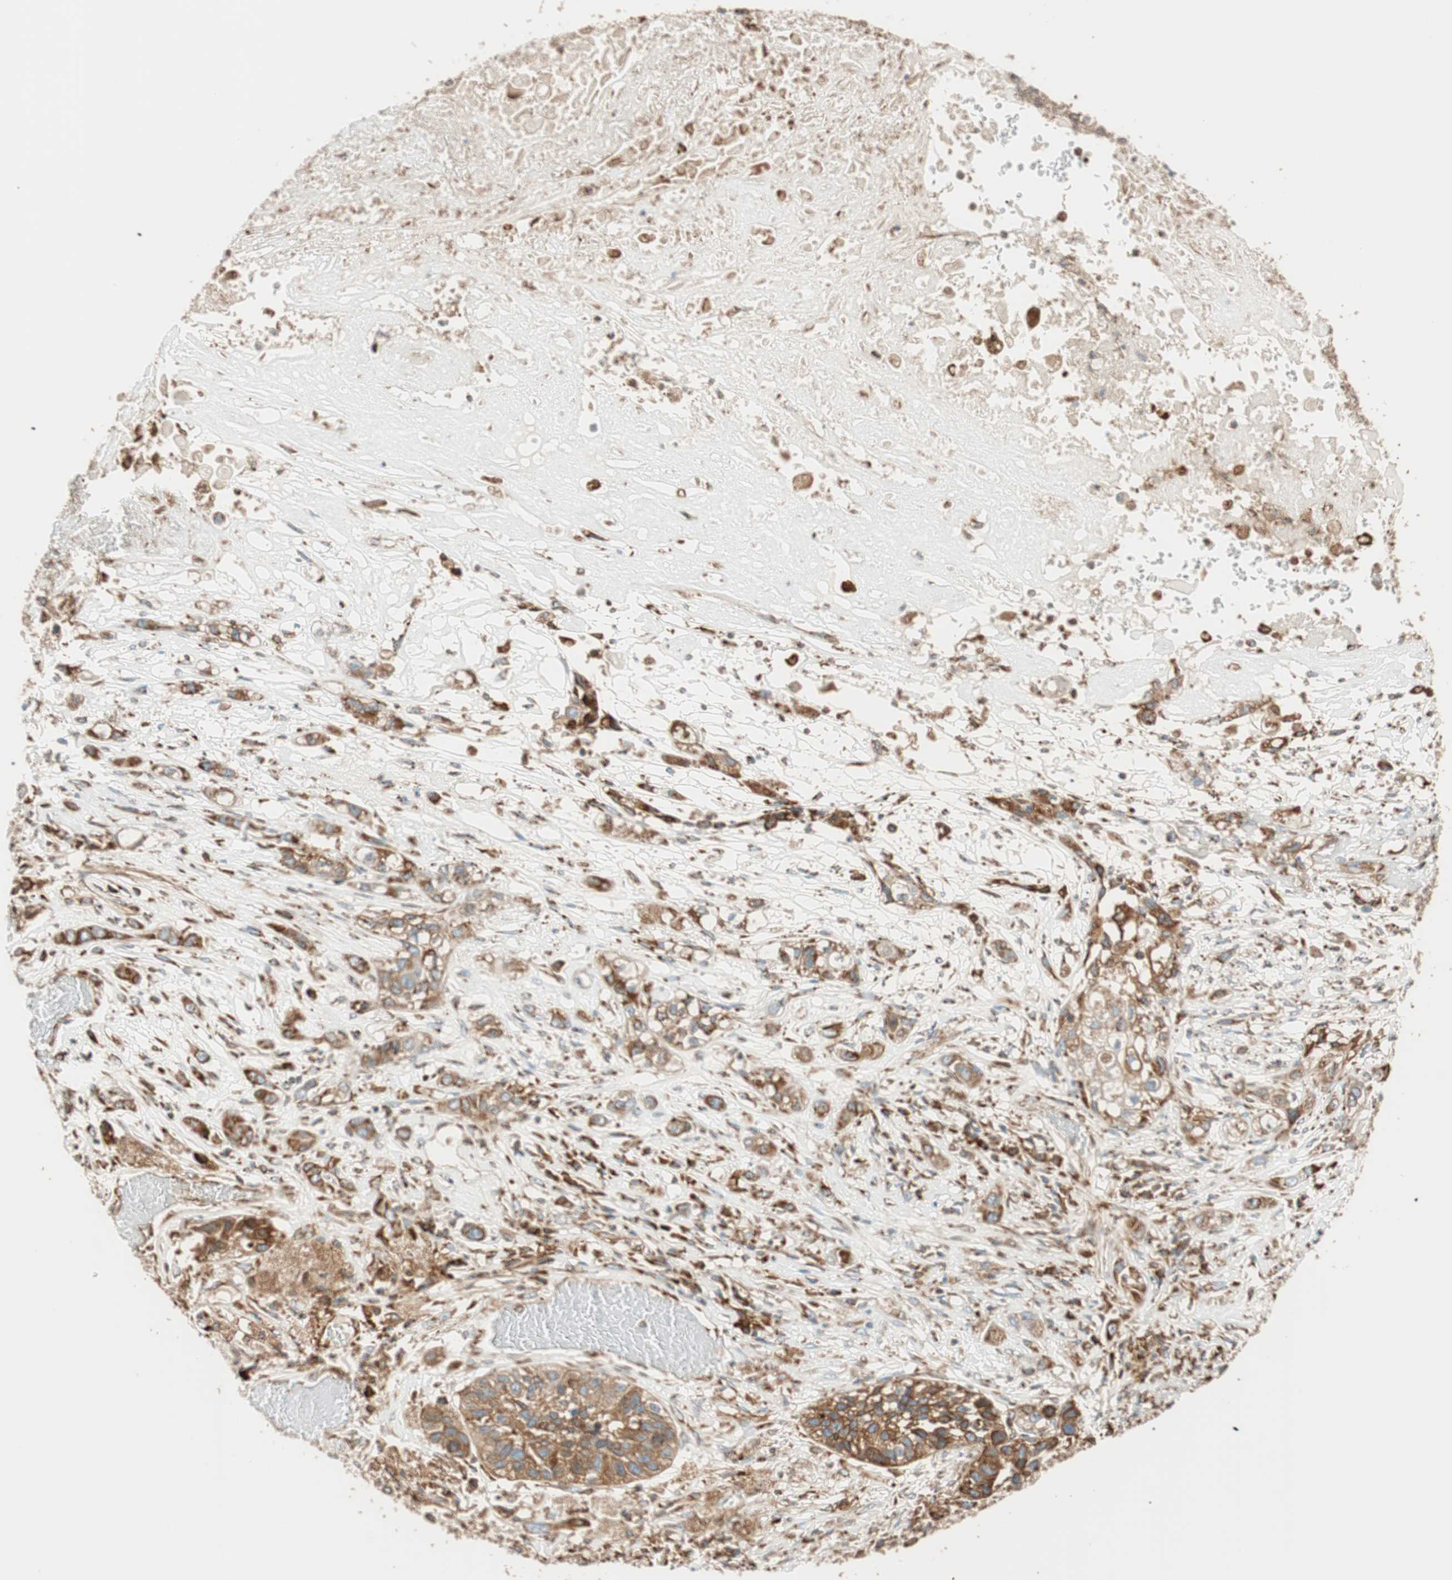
{"staining": {"intensity": "moderate", "quantity": ">75%", "location": "cytoplasmic/membranous"}, "tissue": "lung cancer", "cell_type": "Tumor cells", "image_type": "cancer", "snomed": [{"axis": "morphology", "description": "Squamous cell carcinoma, NOS"}, {"axis": "topography", "description": "Lung"}], "caption": "This photomicrograph reveals immunohistochemistry (IHC) staining of lung cancer, with medium moderate cytoplasmic/membranous expression in approximately >75% of tumor cells.", "gene": "PRKCSH", "patient": {"sex": "male", "age": 71}}